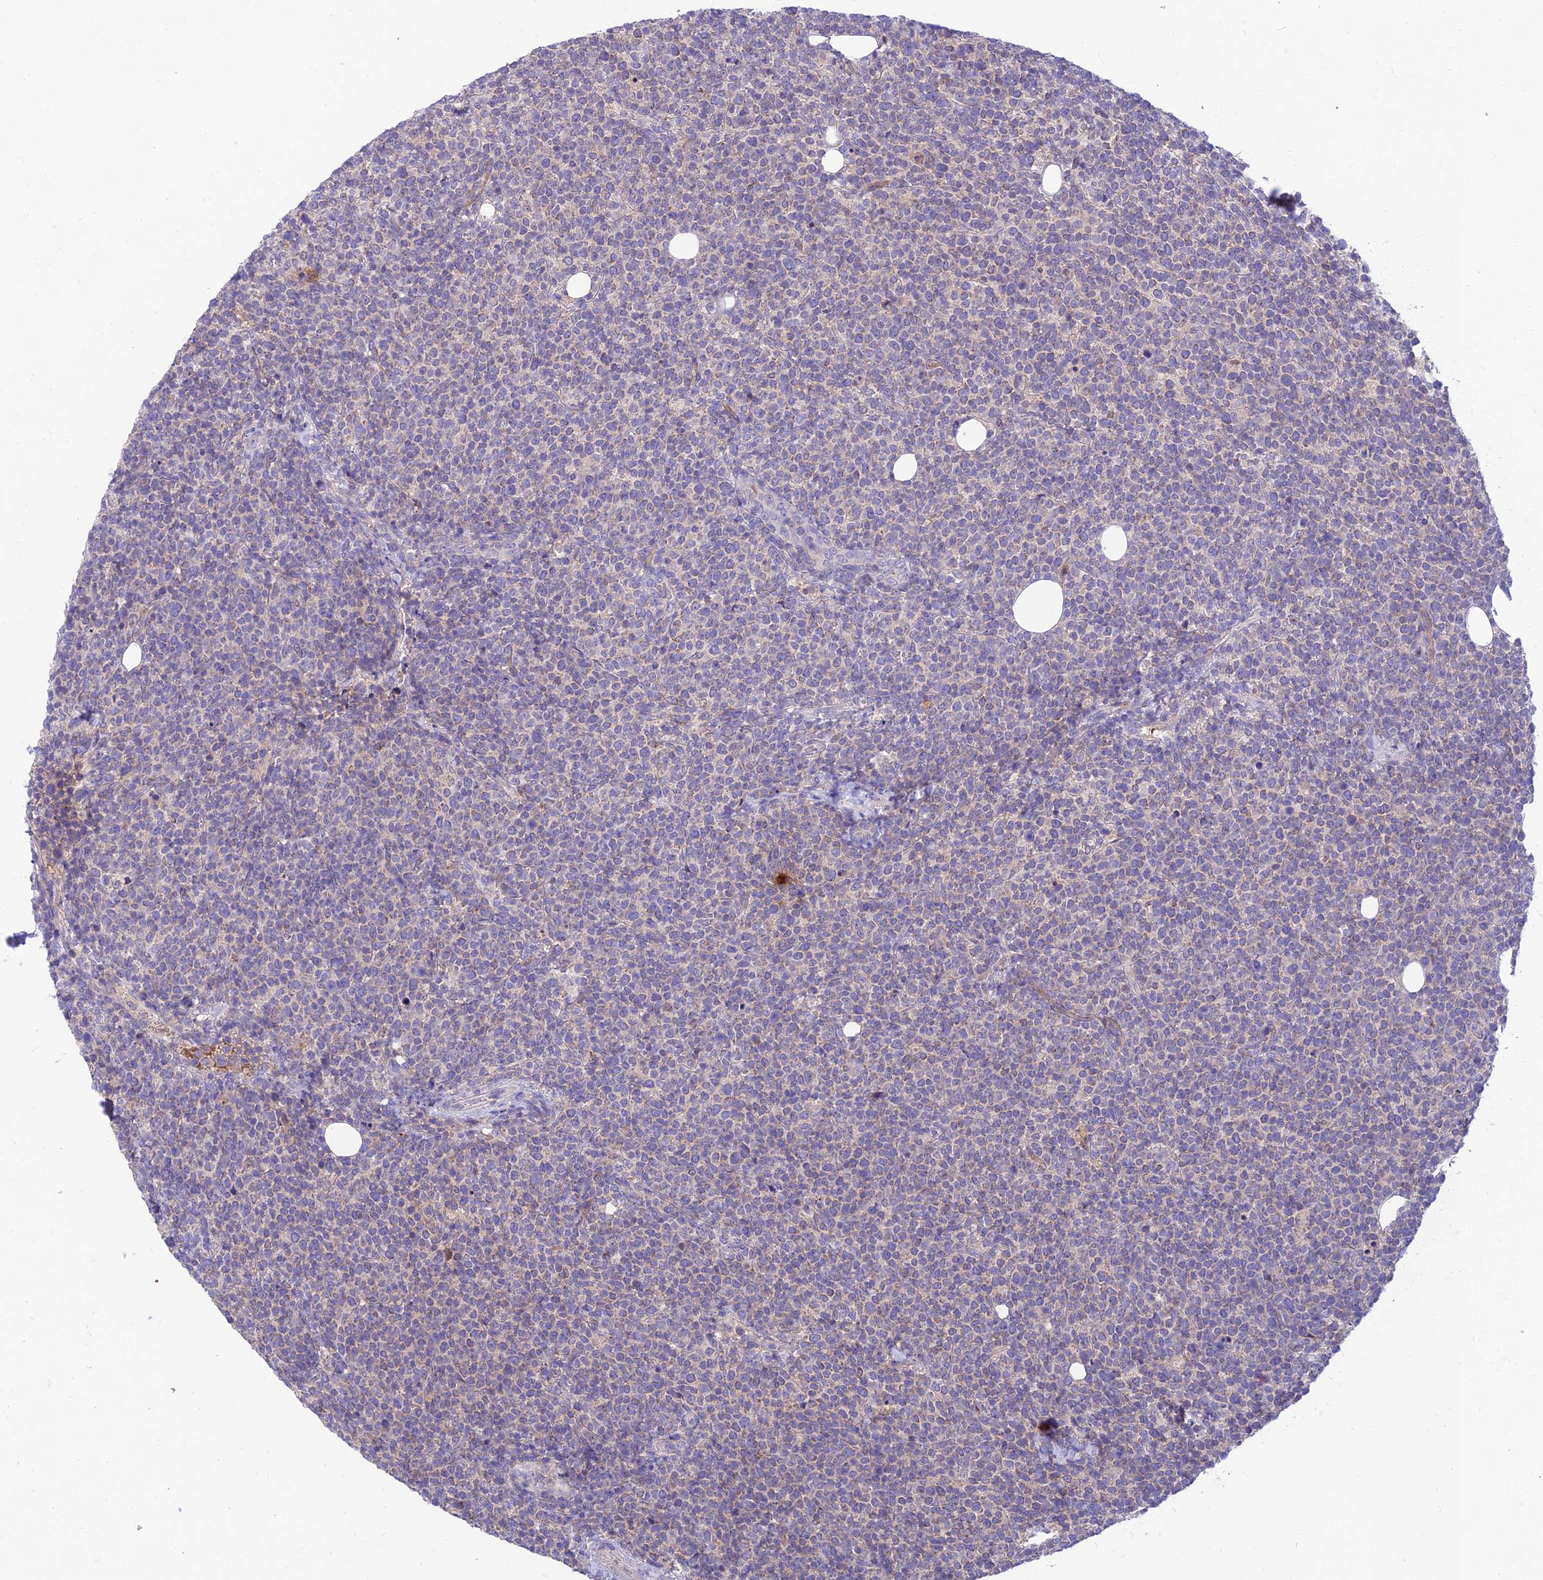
{"staining": {"intensity": "negative", "quantity": "none", "location": "none"}, "tissue": "lymphoma", "cell_type": "Tumor cells", "image_type": "cancer", "snomed": [{"axis": "morphology", "description": "Malignant lymphoma, non-Hodgkin's type, High grade"}, {"axis": "topography", "description": "Lymph node"}], "caption": "Photomicrograph shows no significant protein expression in tumor cells of malignant lymphoma, non-Hodgkin's type (high-grade).", "gene": "IRAK3", "patient": {"sex": "male", "age": 61}}